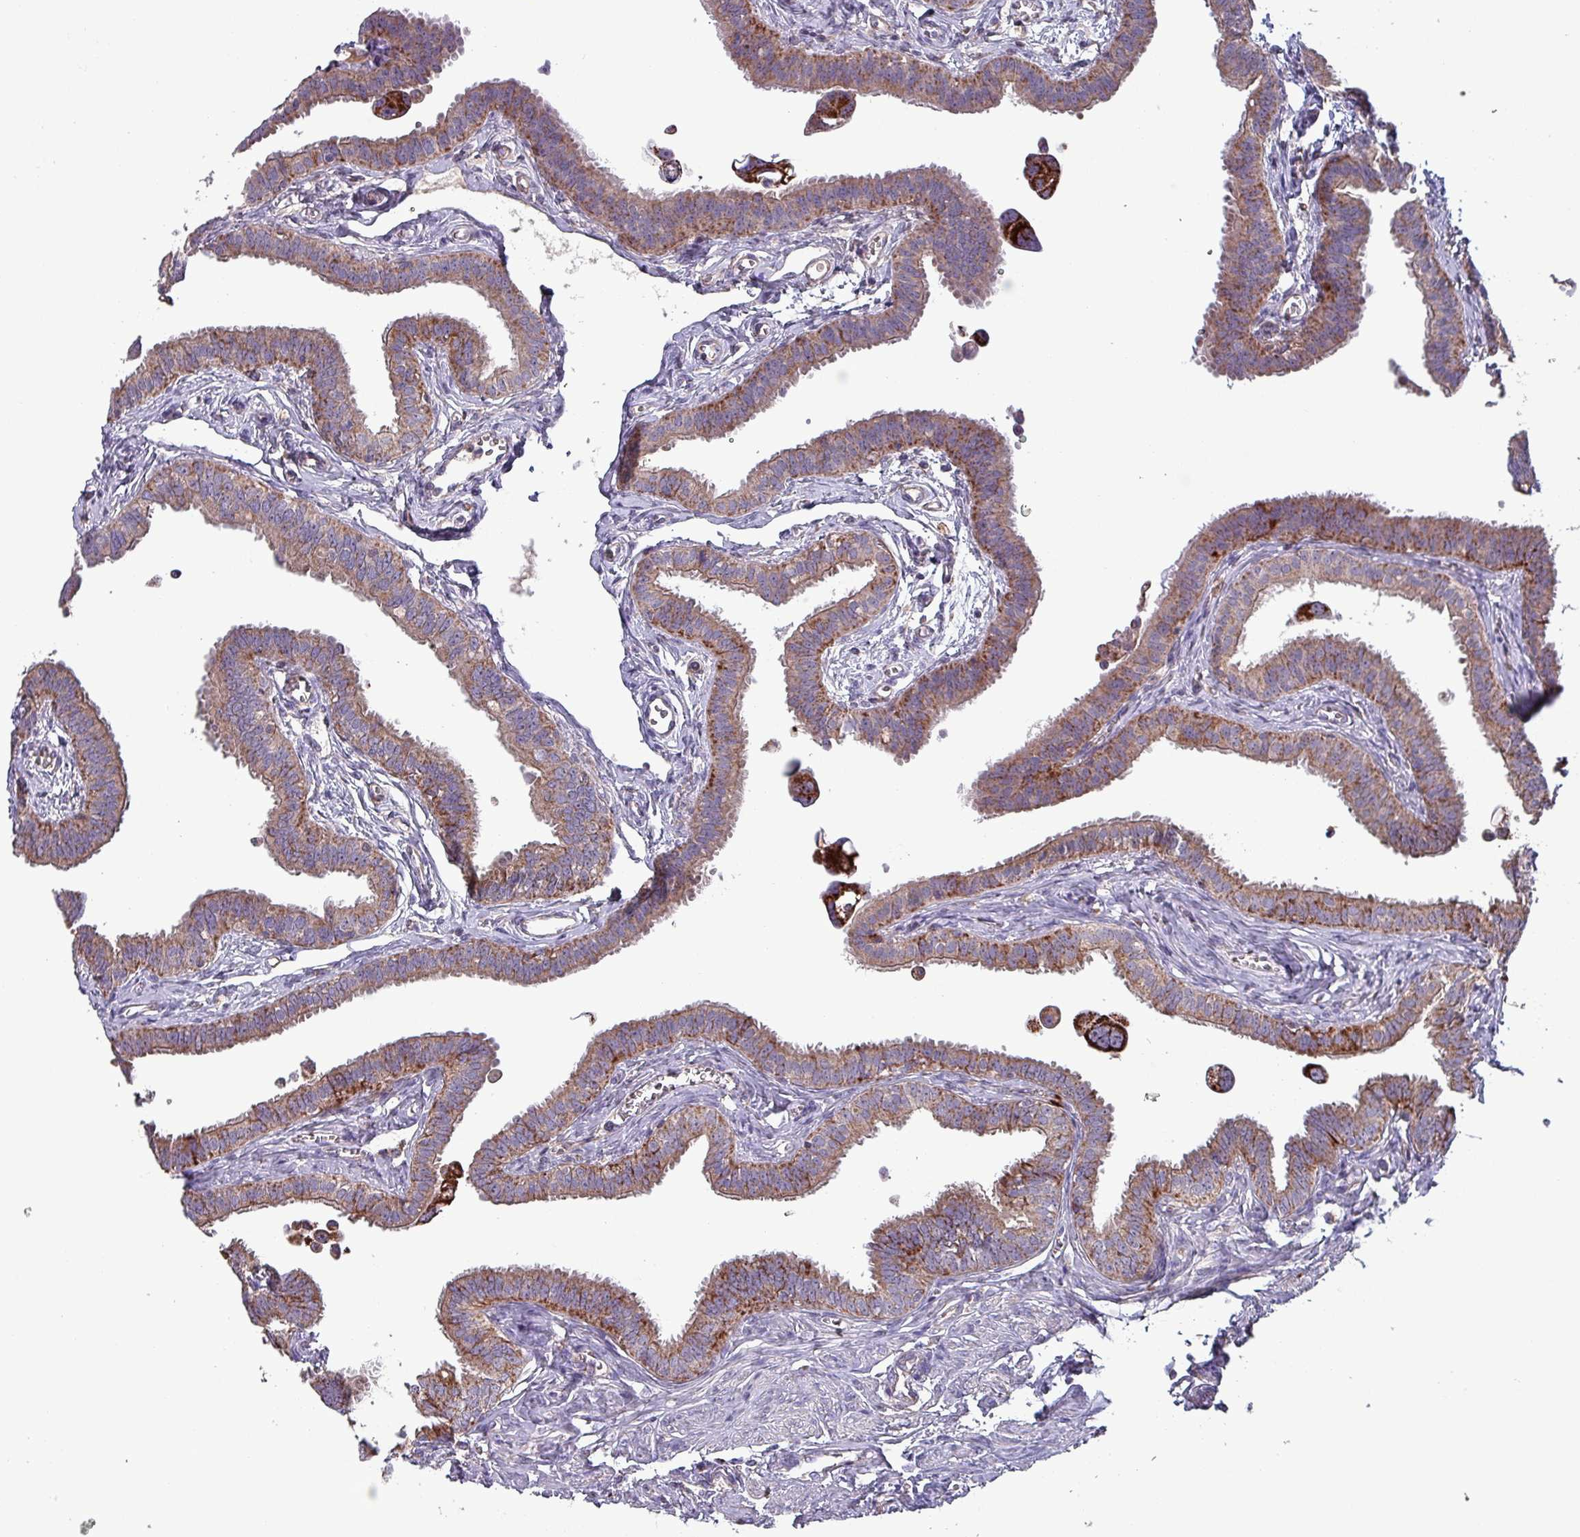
{"staining": {"intensity": "moderate", "quantity": ">75%", "location": "cytoplasmic/membranous"}, "tissue": "fallopian tube", "cell_type": "Glandular cells", "image_type": "normal", "snomed": [{"axis": "morphology", "description": "Normal tissue, NOS"}, {"axis": "morphology", "description": "Carcinoma, NOS"}, {"axis": "topography", "description": "Fallopian tube"}, {"axis": "topography", "description": "Ovary"}], "caption": "Protein expression analysis of unremarkable fallopian tube demonstrates moderate cytoplasmic/membranous positivity in approximately >75% of glandular cells.", "gene": "ZNF322", "patient": {"sex": "female", "age": 59}}